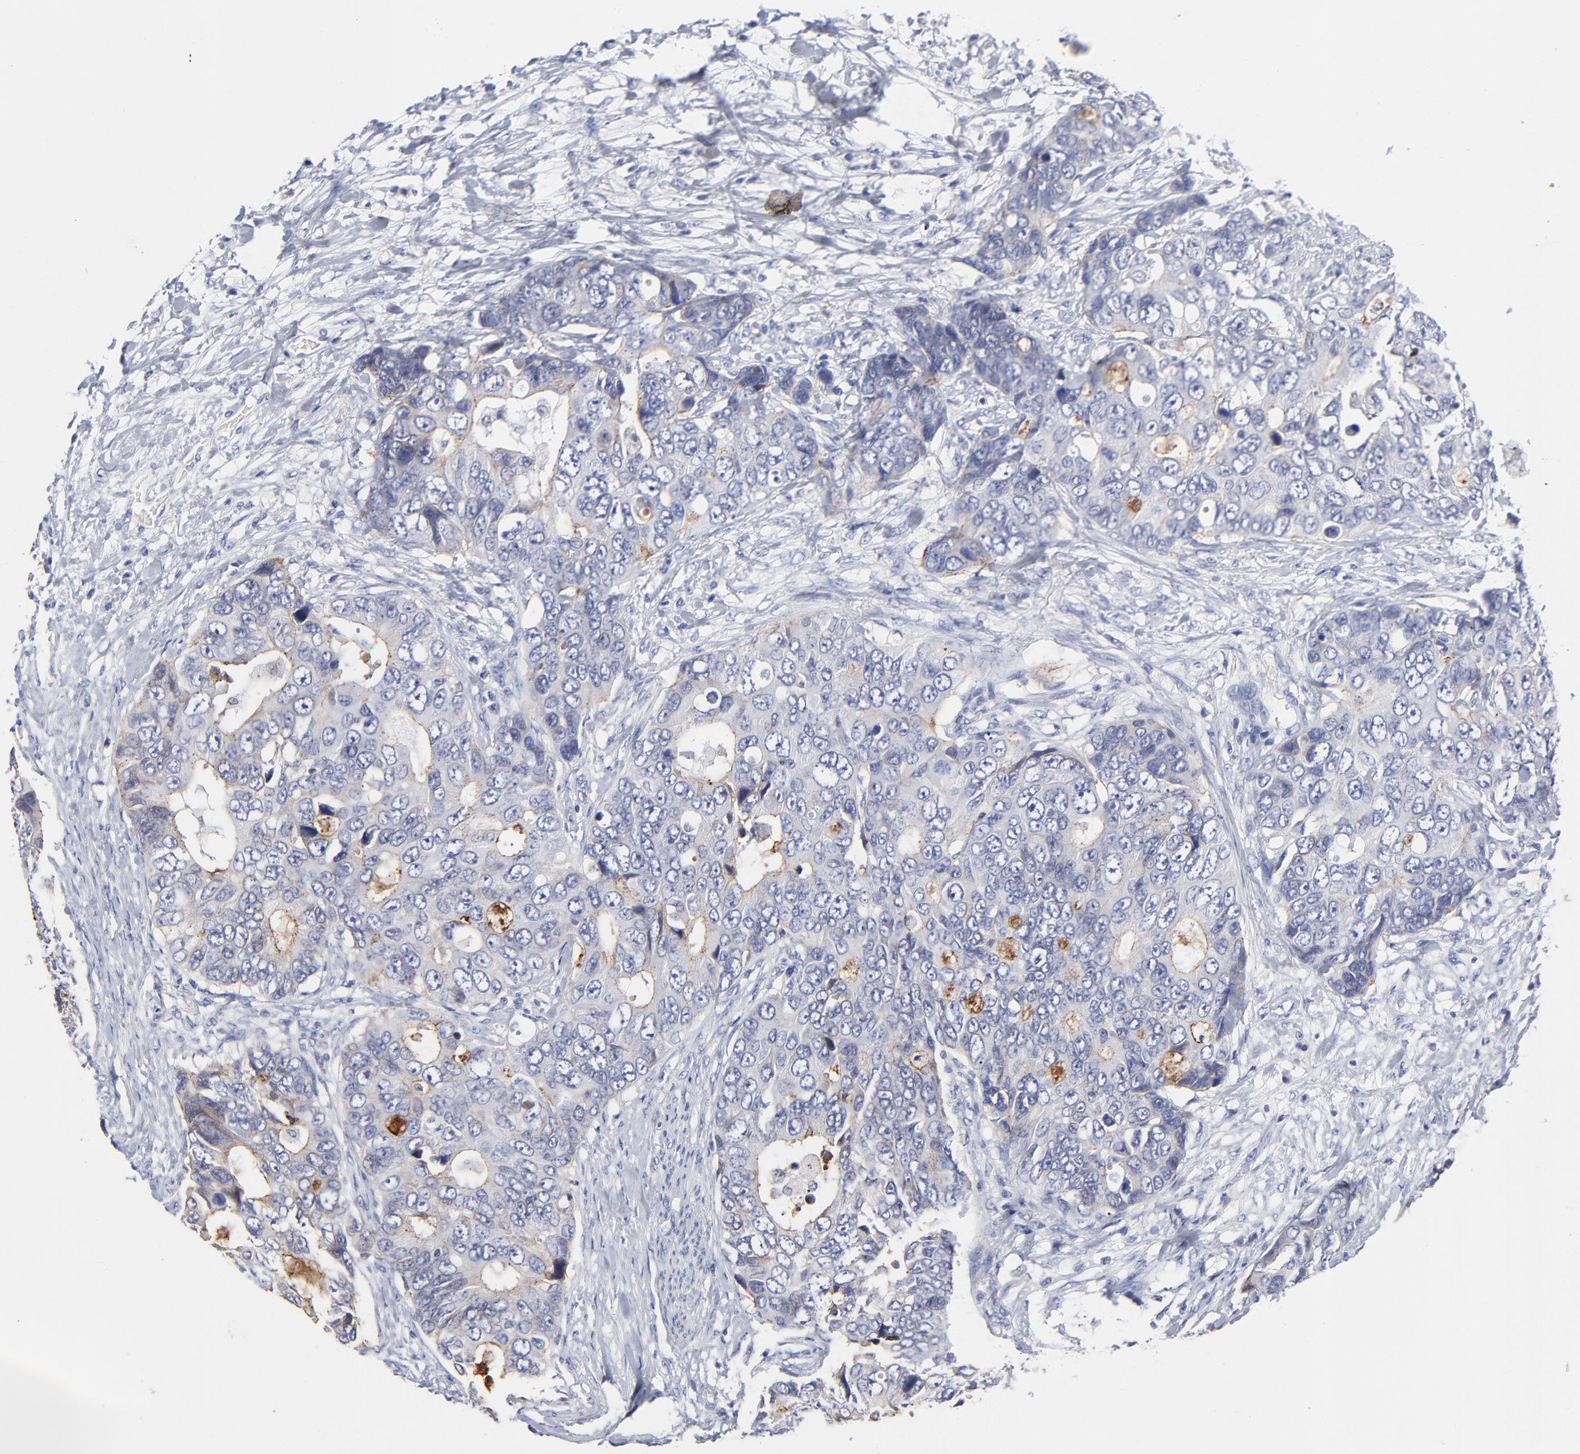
{"staining": {"intensity": "negative", "quantity": "none", "location": "none"}, "tissue": "colorectal cancer", "cell_type": "Tumor cells", "image_type": "cancer", "snomed": [{"axis": "morphology", "description": "Adenocarcinoma, NOS"}, {"axis": "topography", "description": "Rectum"}], "caption": "Human colorectal cancer stained for a protein using IHC exhibits no expression in tumor cells.", "gene": "CXADR", "patient": {"sex": "female", "age": 67}}